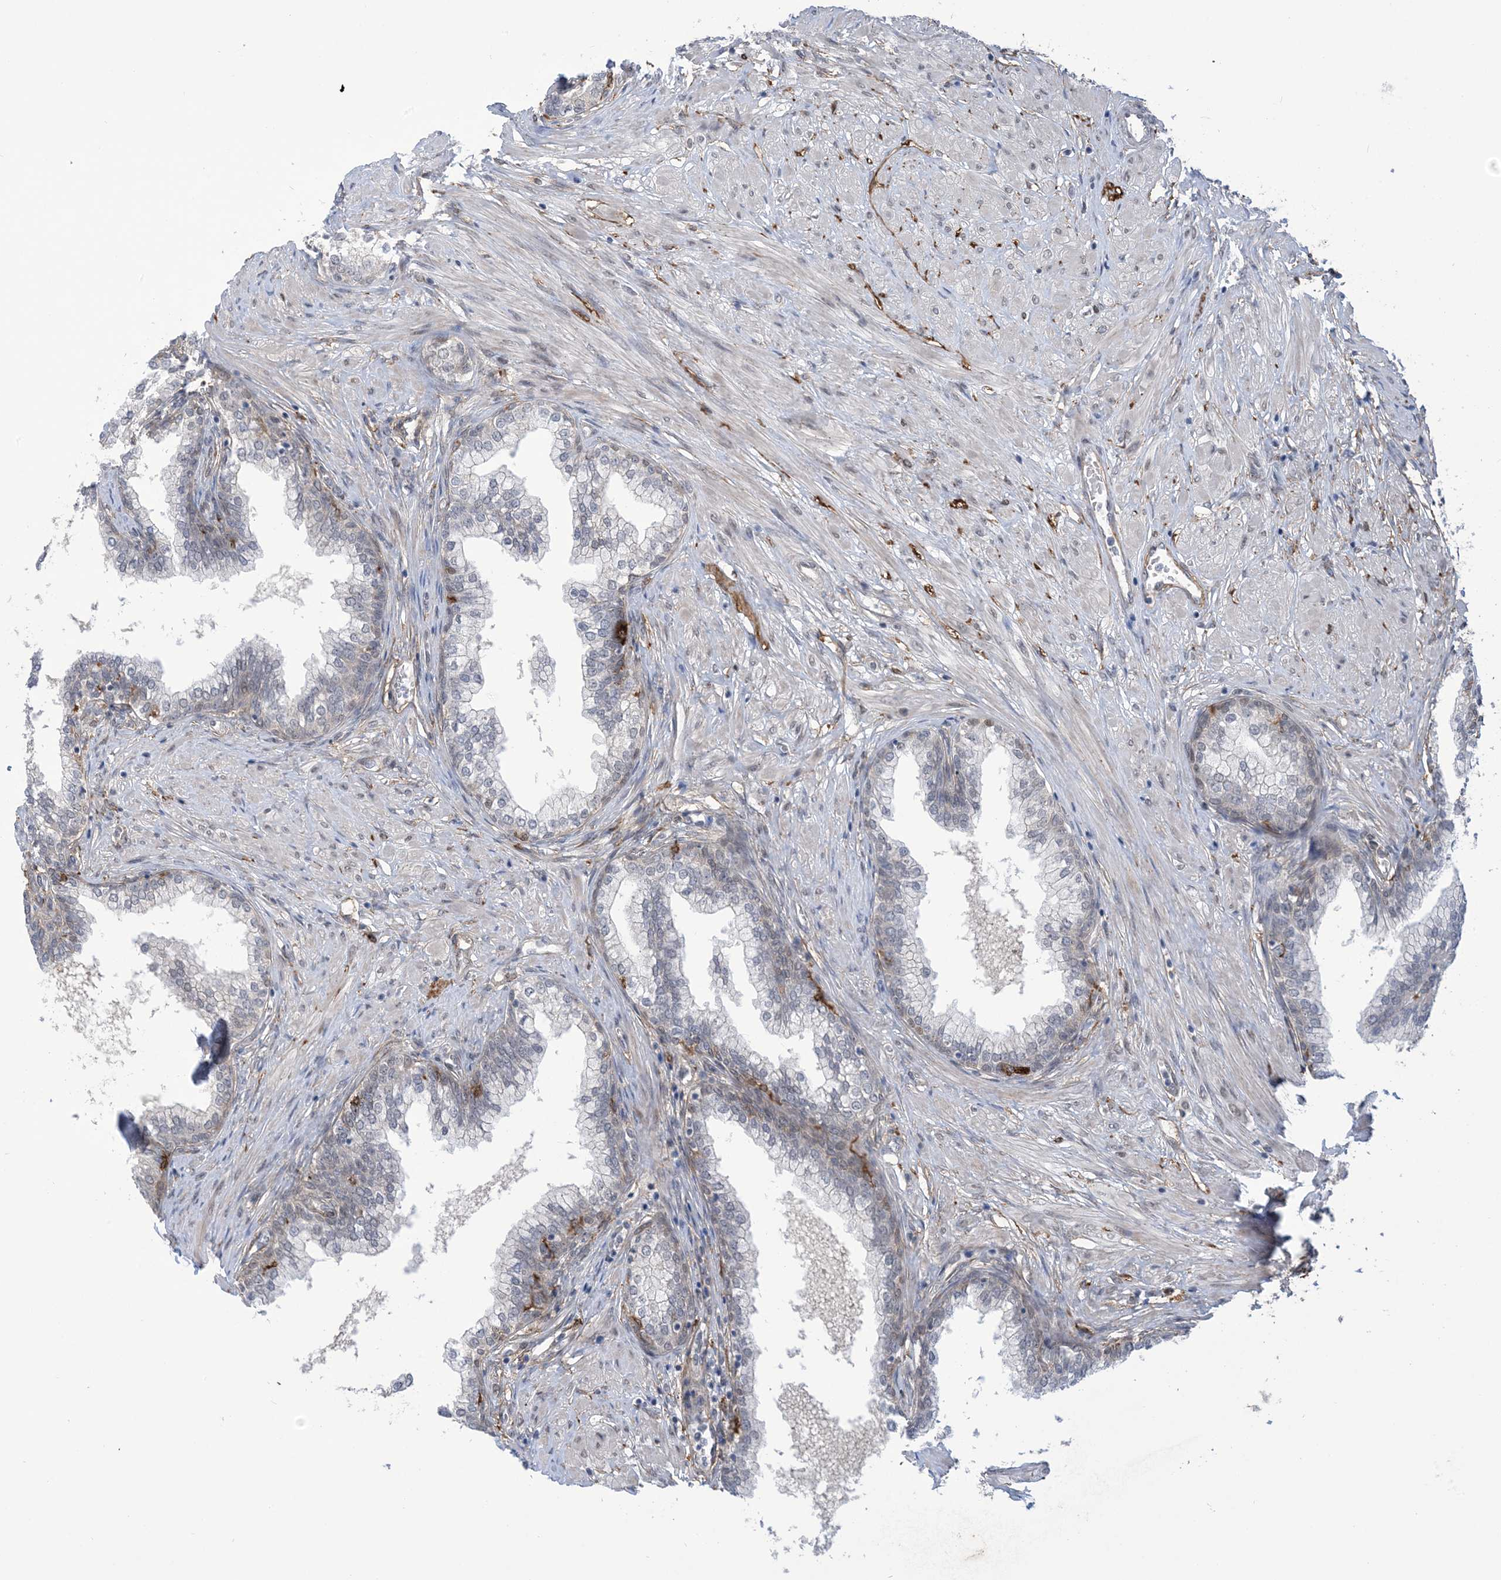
{"staining": {"intensity": "negative", "quantity": "none", "location": "none"}, "tissue": "prostate", "cell_type": "Glandular cells", "image_type": "normal", "snomed": [{"axis": "morphology", "description": "Normal tissue, NOS"}, {"axis": "morphology", "description": "Urothelial carcinoma, Low grade"}, {"axis": "topography", "description": "Urinary bladder"}, {"axis": "topography", "description": "Prostate"}], "caption": "This is a histopathology image of IHC staining of benign prostate, which shows no expression in glandular cells.", "gene": "ZNF8", "patient": {"sex": "male", "age": 60}}